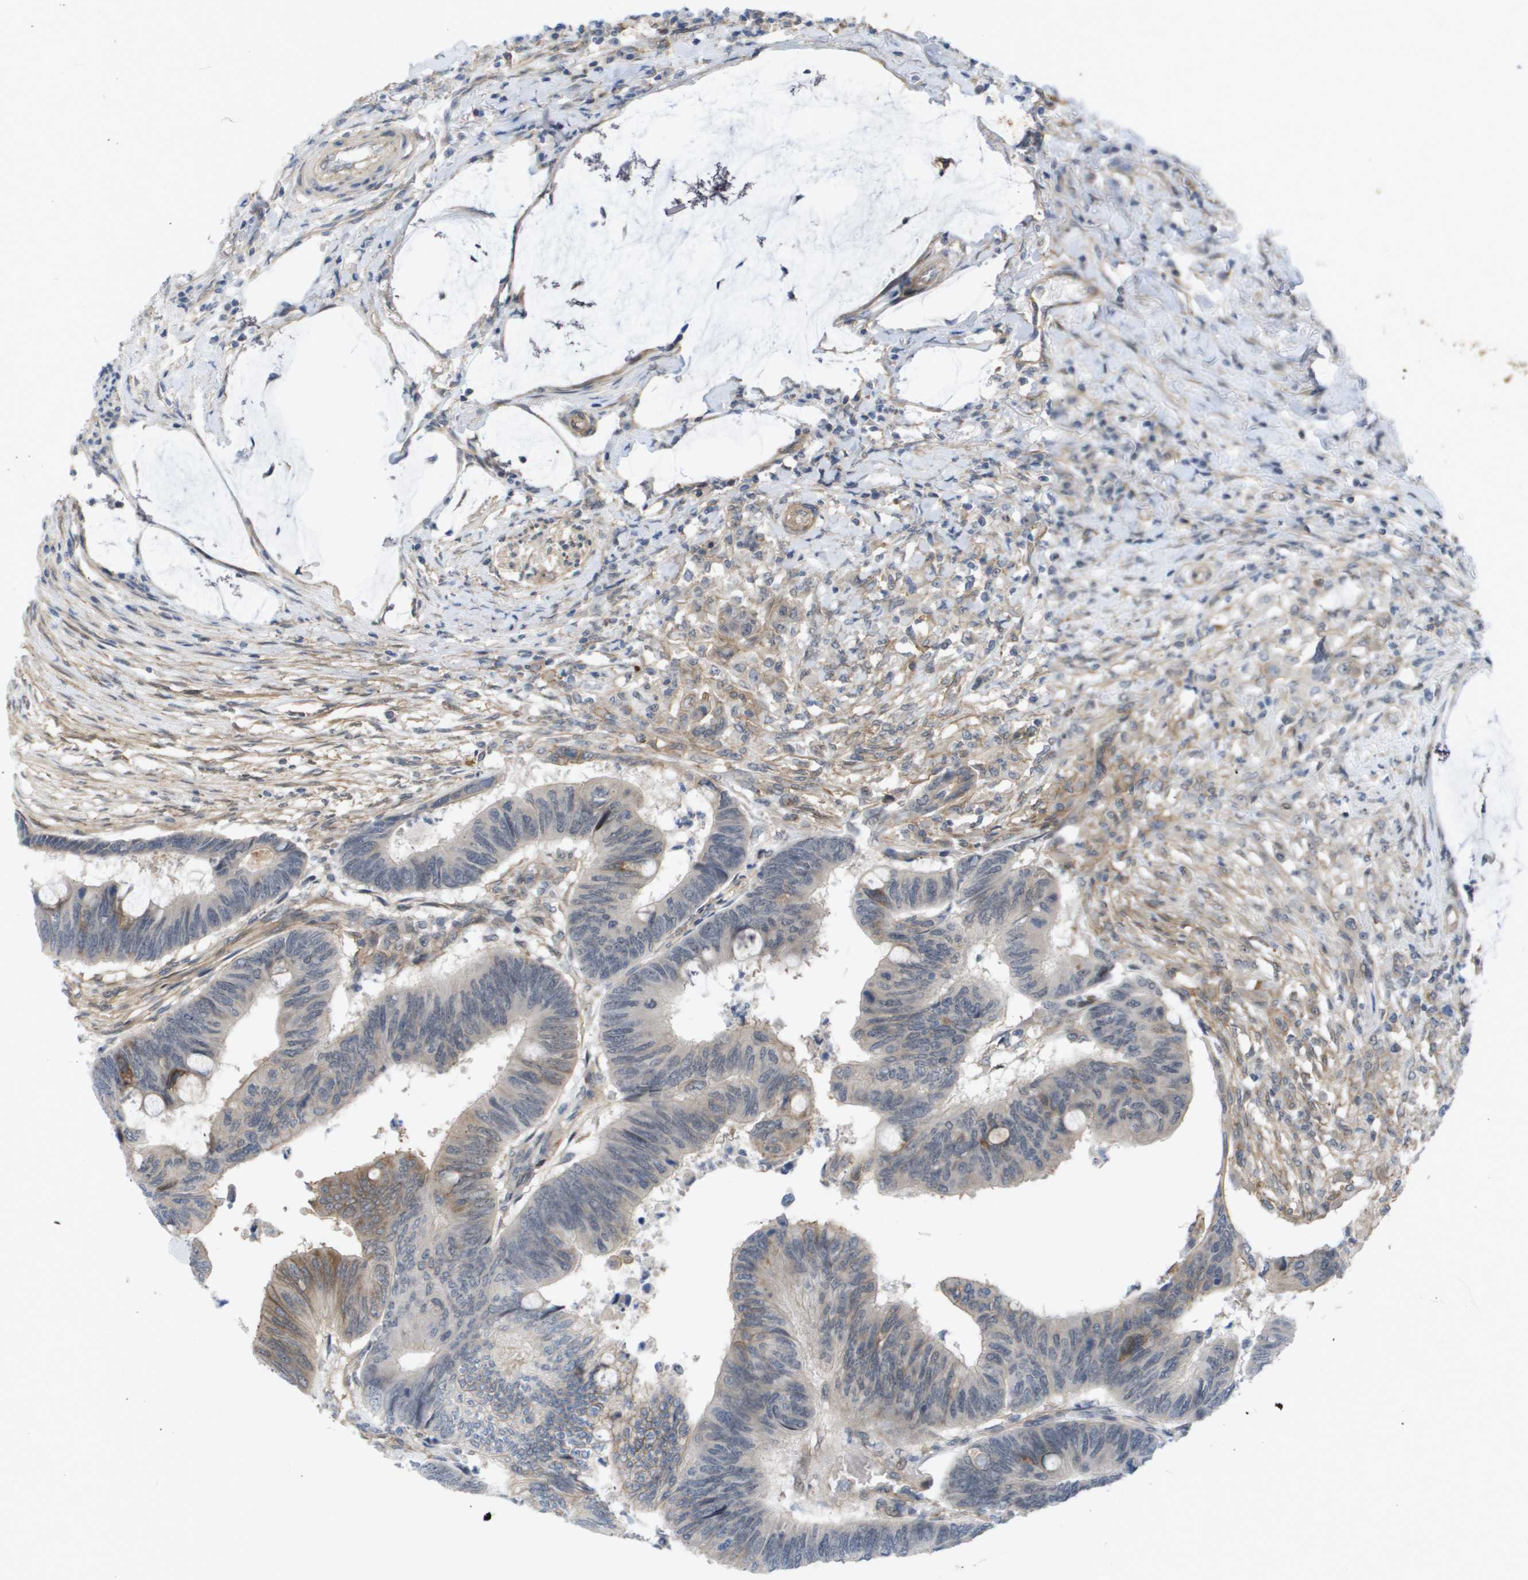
{"staining": {"intensity": "negative", "quantity": "none", "location": "none"}, "tissue": "colorectal cancer", "cell_type": "Tumor cells", "image_type": "cancer", "snomed": [{"axis": "morphology", "description": "Normal tissue, NOS"}, {"axis": "morphology", "description": "Adenocarcinoma, NOS"}, {"axis": "topography", "description": "Rectum"}, {"axis": "topography", "description": "Peripheral nerve tissue"}], "caption": "Colorectal cancer stained for a protein using IHC reveals no expression tumor cells.", "gene": "MTARC2", "patient": {"sex": "male", "age": 92}}